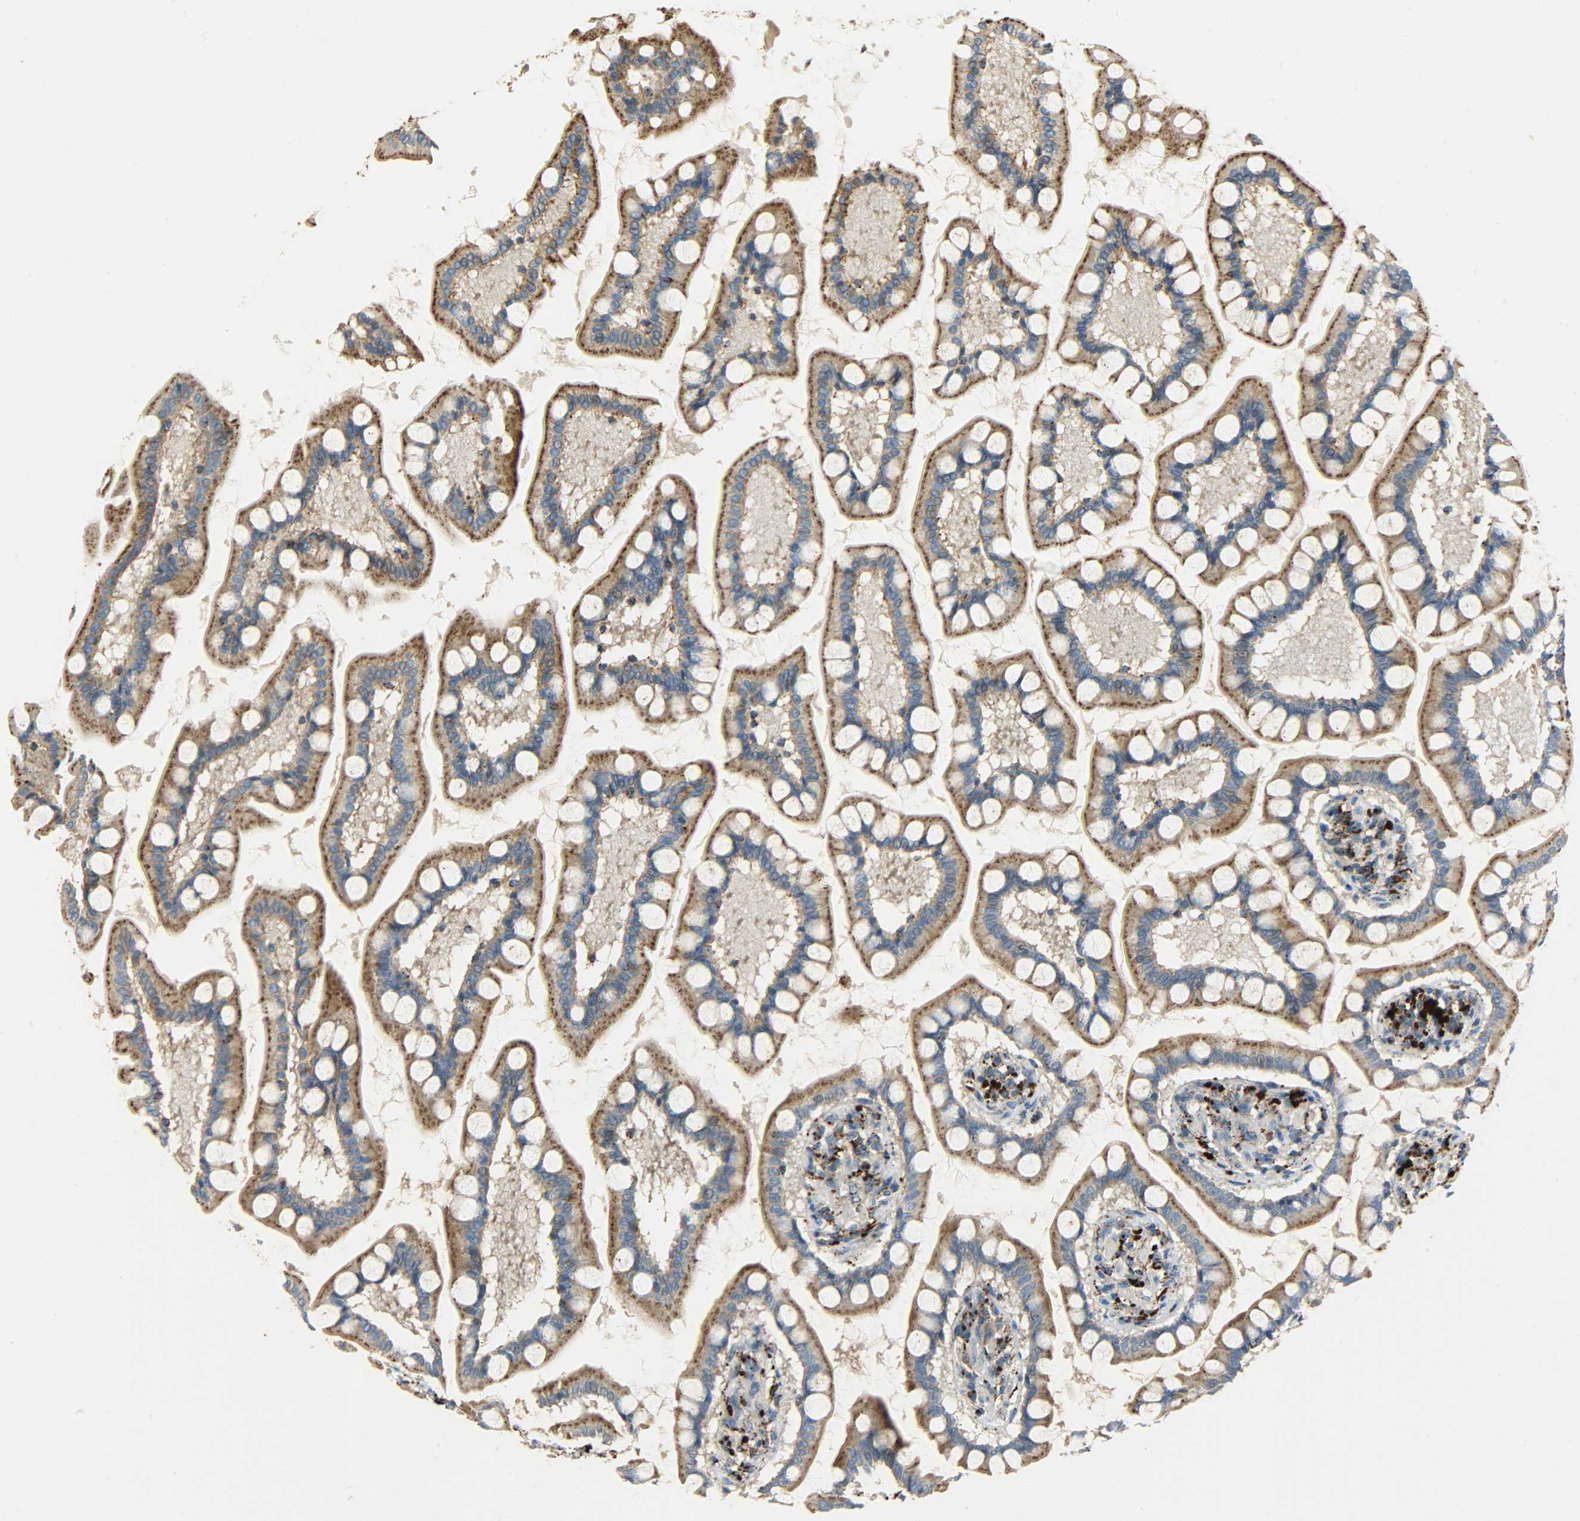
{"staining": {"intensity": "moderate", "quantity": ">75%", "location": "cytoplasmic/membranous"}, "tissue": "small intestine", "cell_type": "Glandular cells", "image_type": "normal", "snomed": [{"axis": "morphology", "description": "Normal tissue, NOS"}, {"axis": "topography", "description": "Small intestine"}], "caption": "Normal small intestine was stained to show a protein in brown. There is medium levels of moderate cytoplasmic/membranous positivity in approximately >75% of glandular cells. The protein of interest is shown in brown color, while the nuclei are stained blue.", "gene": "ASAH1", "patient": {"sex": "male", "age": 41}}